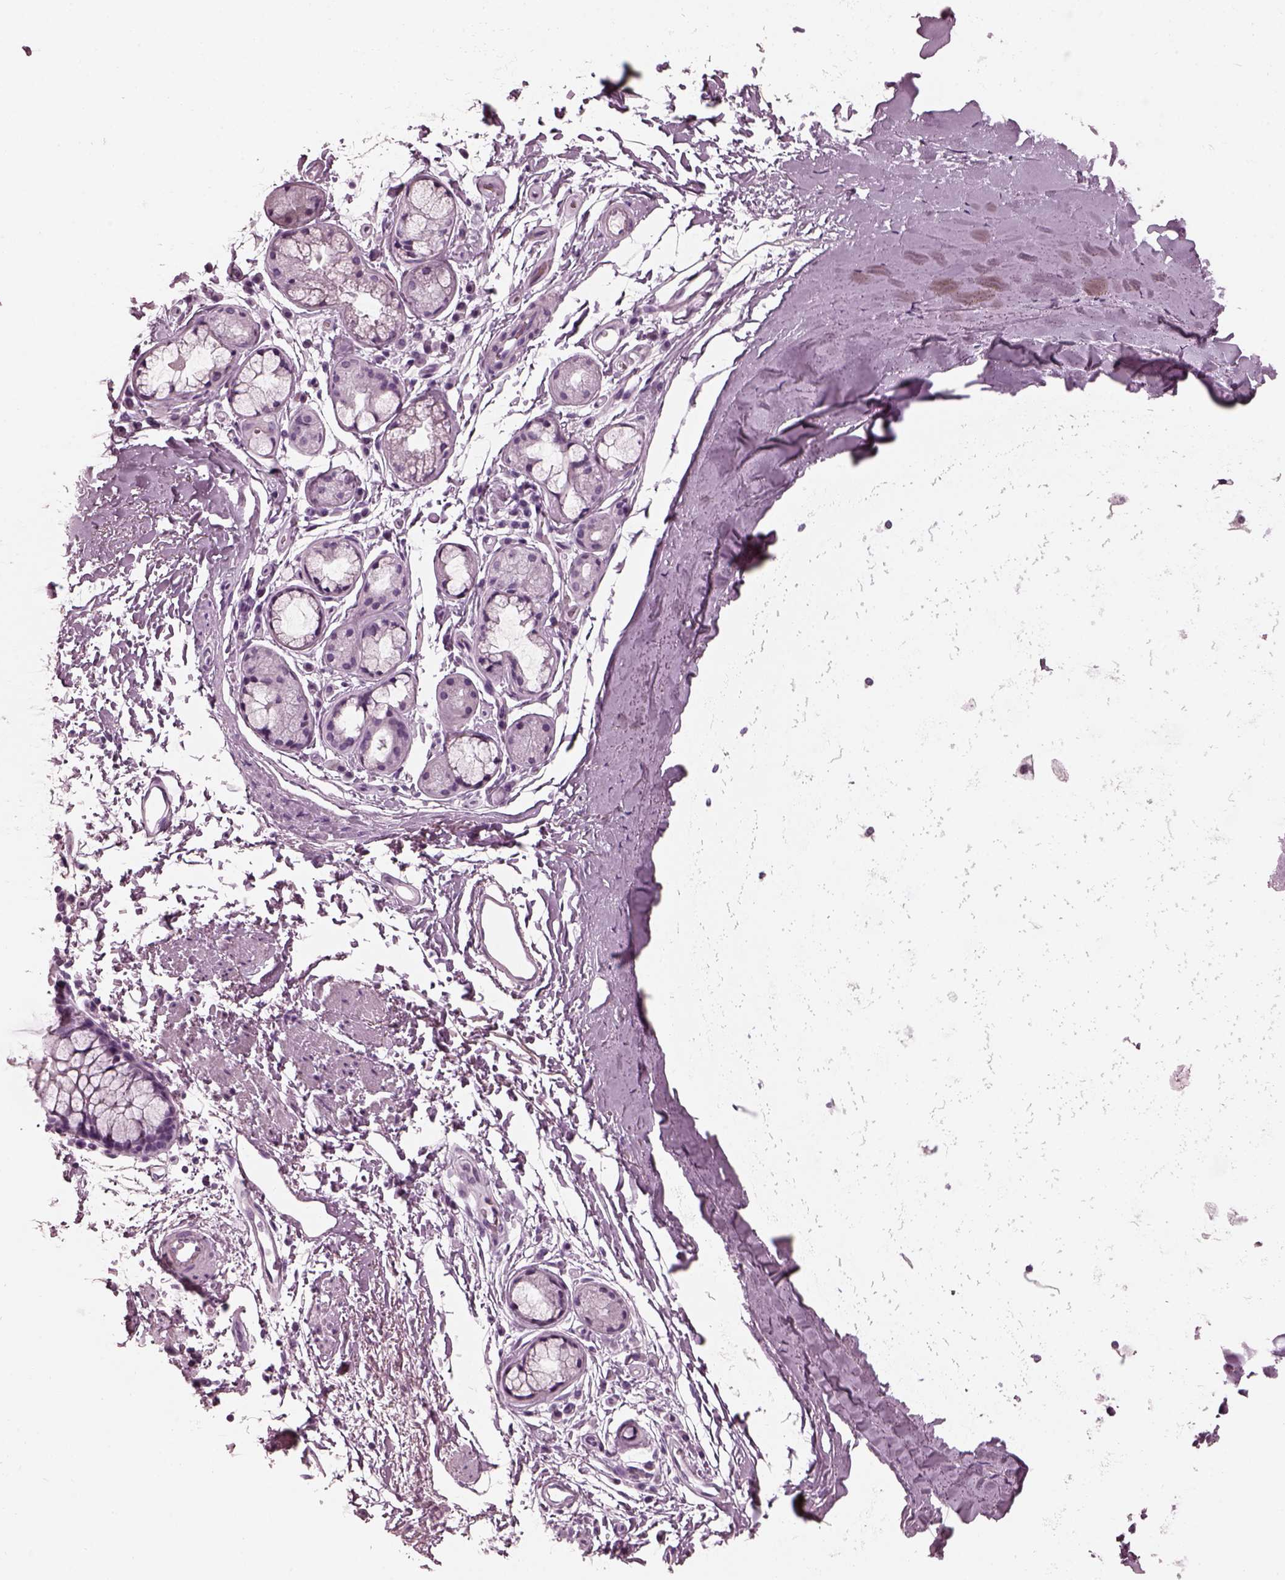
{"staining": {"intensity": "negative", "quantity": "none", "location": "none"}, "tissue": "adipose tissue", "cell_type": "Adipocytes", "image_type": "normal", "snomed": [{"axis": "morphology", "description": "Normal tissue, NOS"}, {"axis": "topography", "description": "Lymph node"}, {"axis": "topography", "description": "Bronchus"}], "caption": "An image of human adipose tissue is negative for staining in adipocytes. (Brightfield microscopy of DAB IHC at high magnification).", "gene": "RCVRN", "patient": {"sex": "female", "age": 70}}